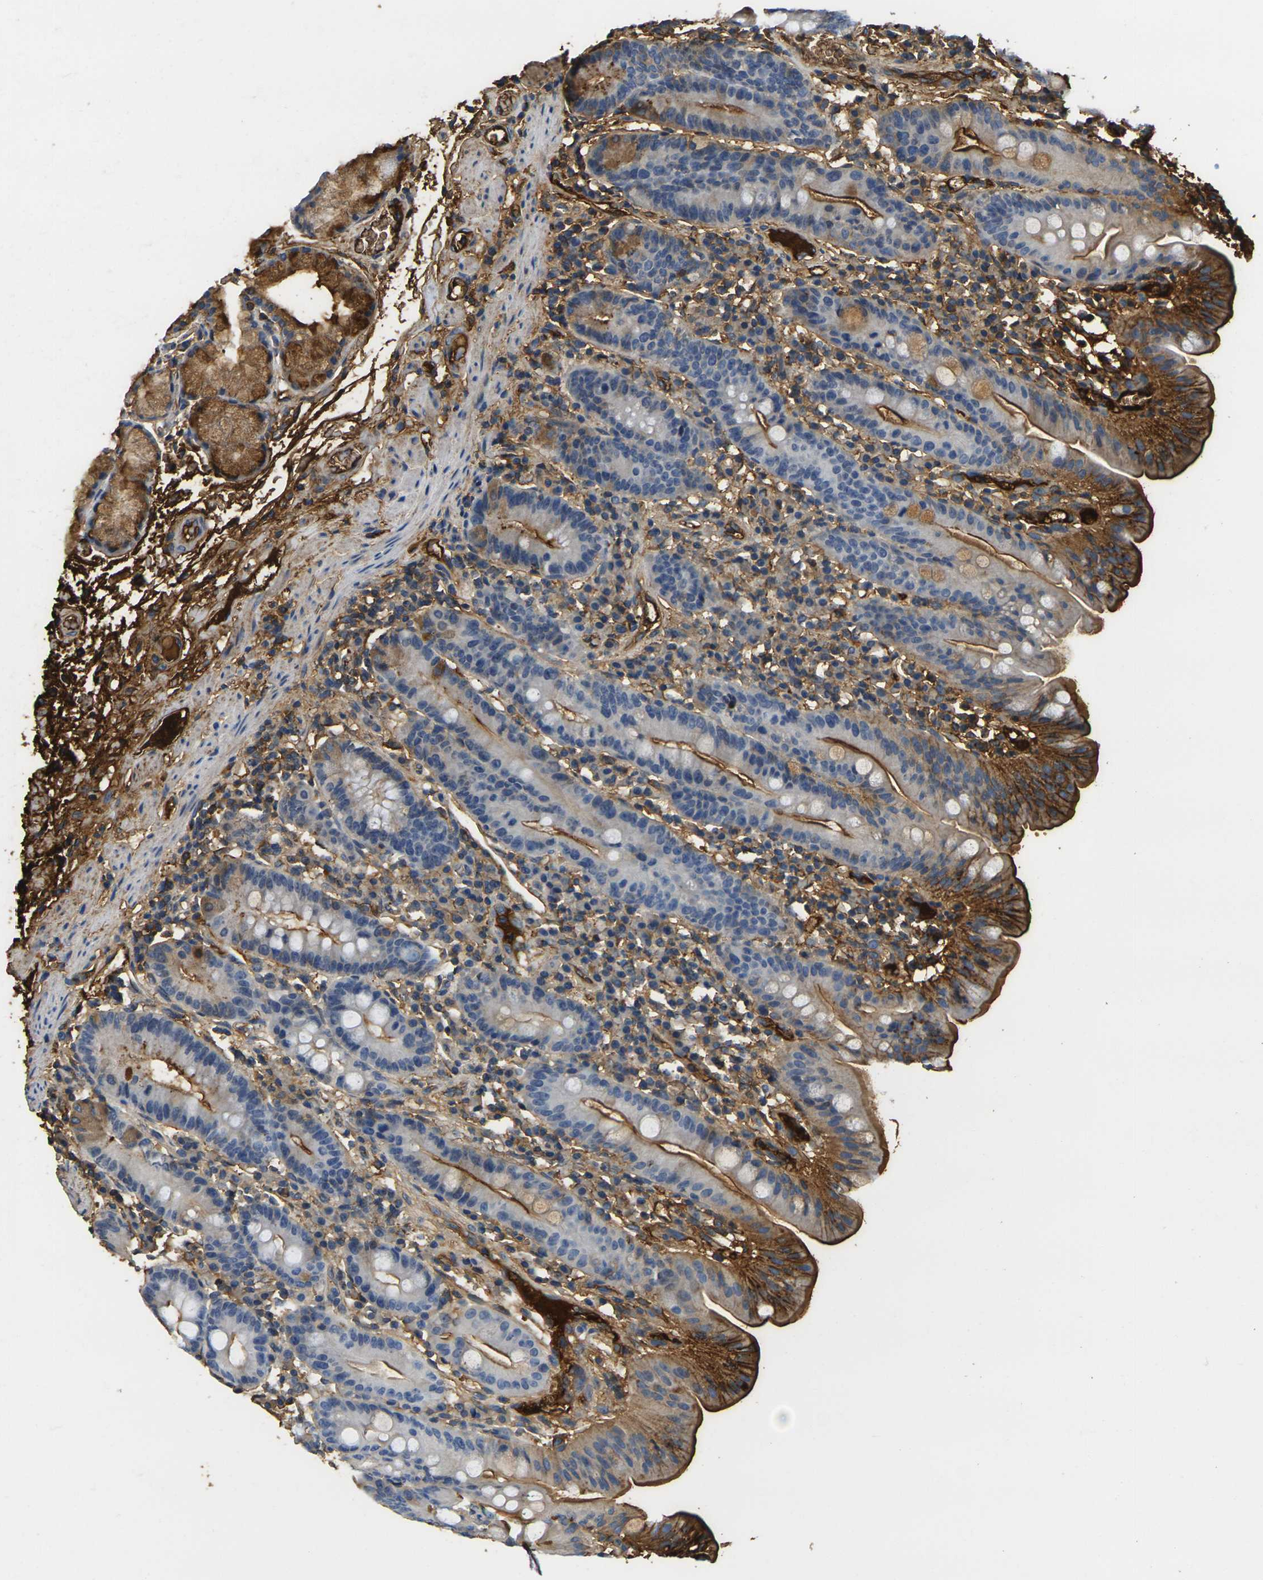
{"staining": {"intensity": "strong", "quantity": "25%-75%", "location": "cytoplasmic/membranous"}, "tissue": "duodenum", "cell_type": "Glandular cells", "image_type": "normal", "snomed": [{"axis": "morphology", "description": "Normal tissue, NOS"}, {"axis": "topography", "description": "Duodenum"}], "caption": "An immunohistochemistry (IHC) micrograph of normal tissue is shown. Protein staining in brown highlights strong cytoplasmic/membranous positivity in duodenum within glandular cells. (DAB (3,3'-diaminobenzidine) IHC, brown staining for protein, blue staining for nuclei).", "gene": "PLCD1", "patient": {"sex": "male", "age": 50}}